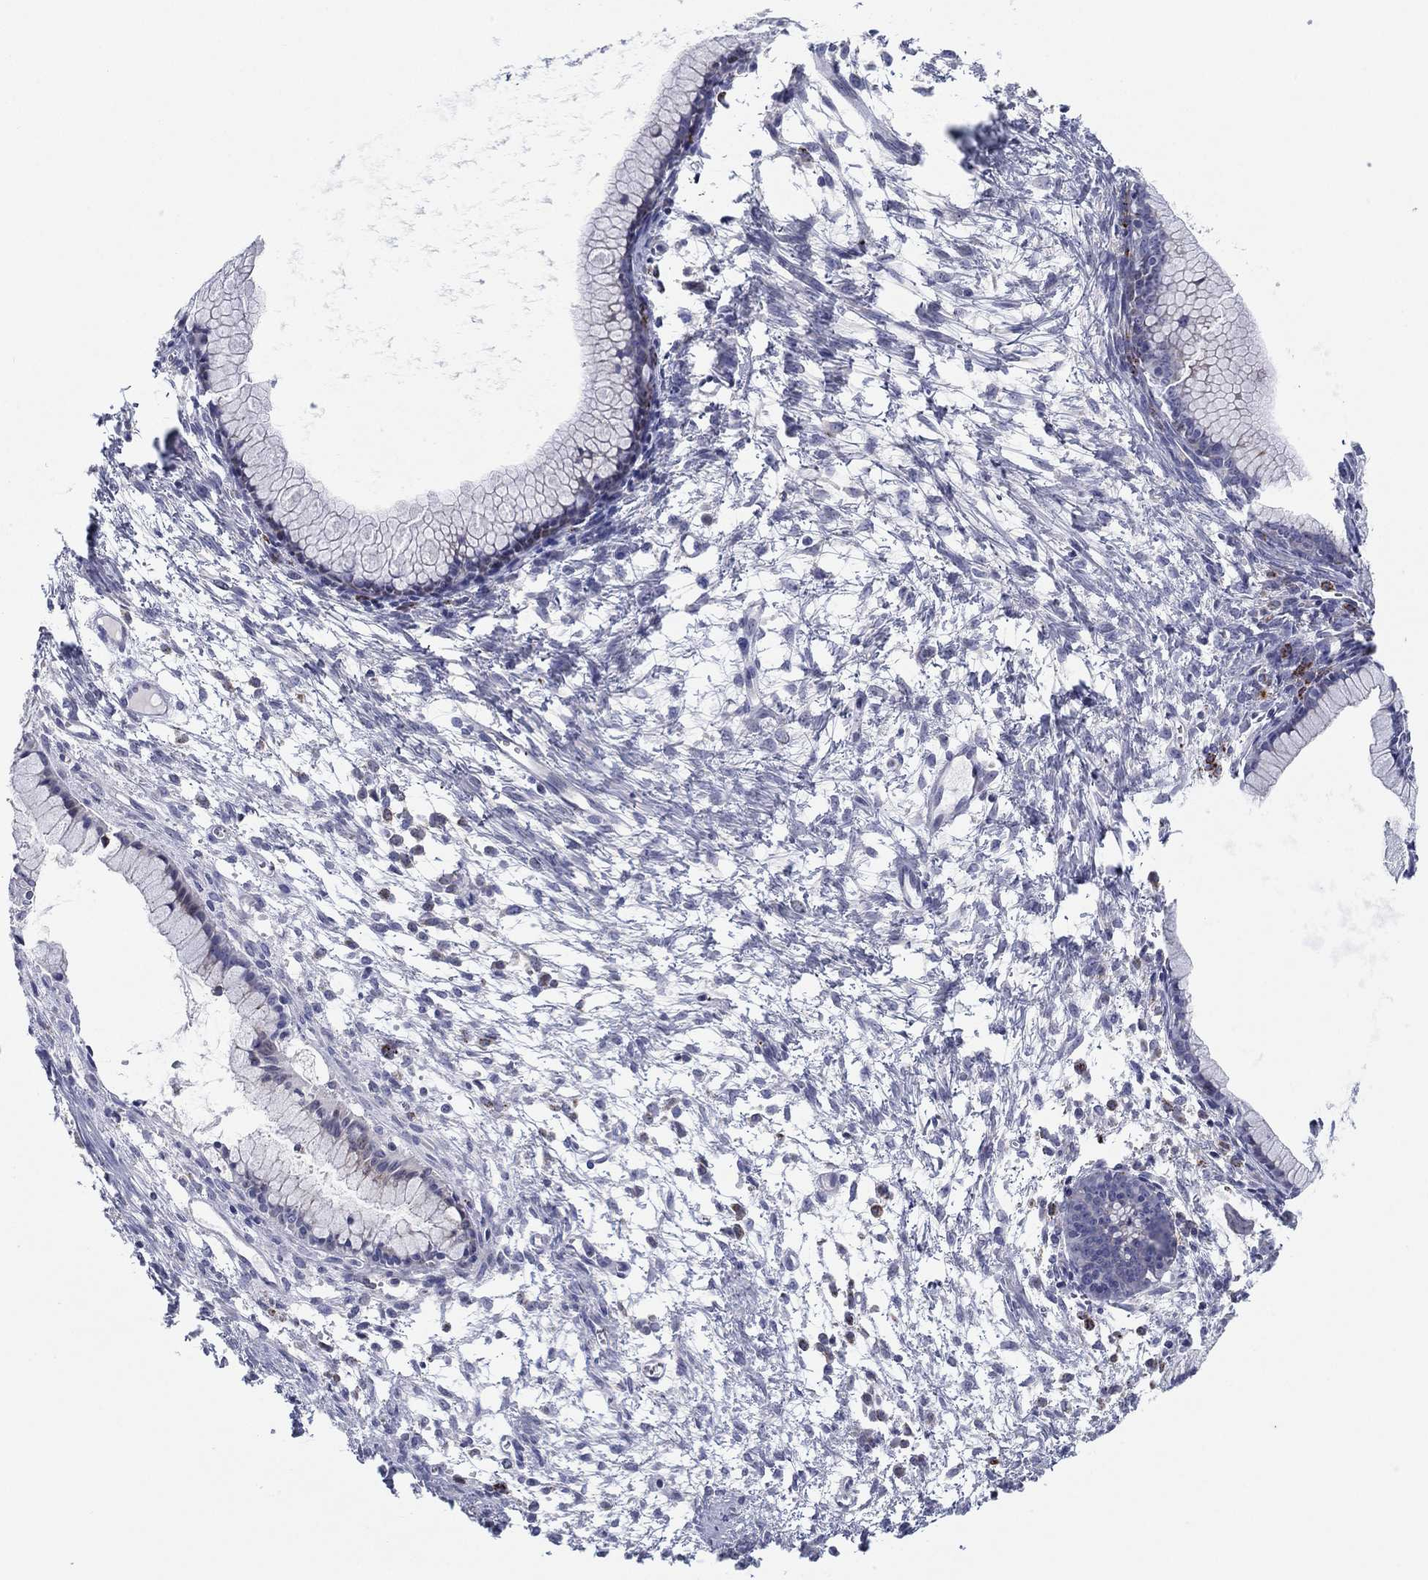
{"staining": {"intensity": "negative", "quantity": "none", "location": "none"}, "tissue": "ovarian cancer", "cell_type": "Tumor cells", "image_type": "cancer", "snomed": [{"axis": "morphology", "description": "Cystadenocarcinoma, mucinous, NOS"}, {"axis": "topography", "description": "Ovary"}], "caption": "Human ovarian cancer (mucinous cystadenocarcinoma) stained for a protein using immunohistochemistry exhibits no expression in tumor cells.", "gene": "TMEM40", "patient": {"sex": "female", "age": 41}}